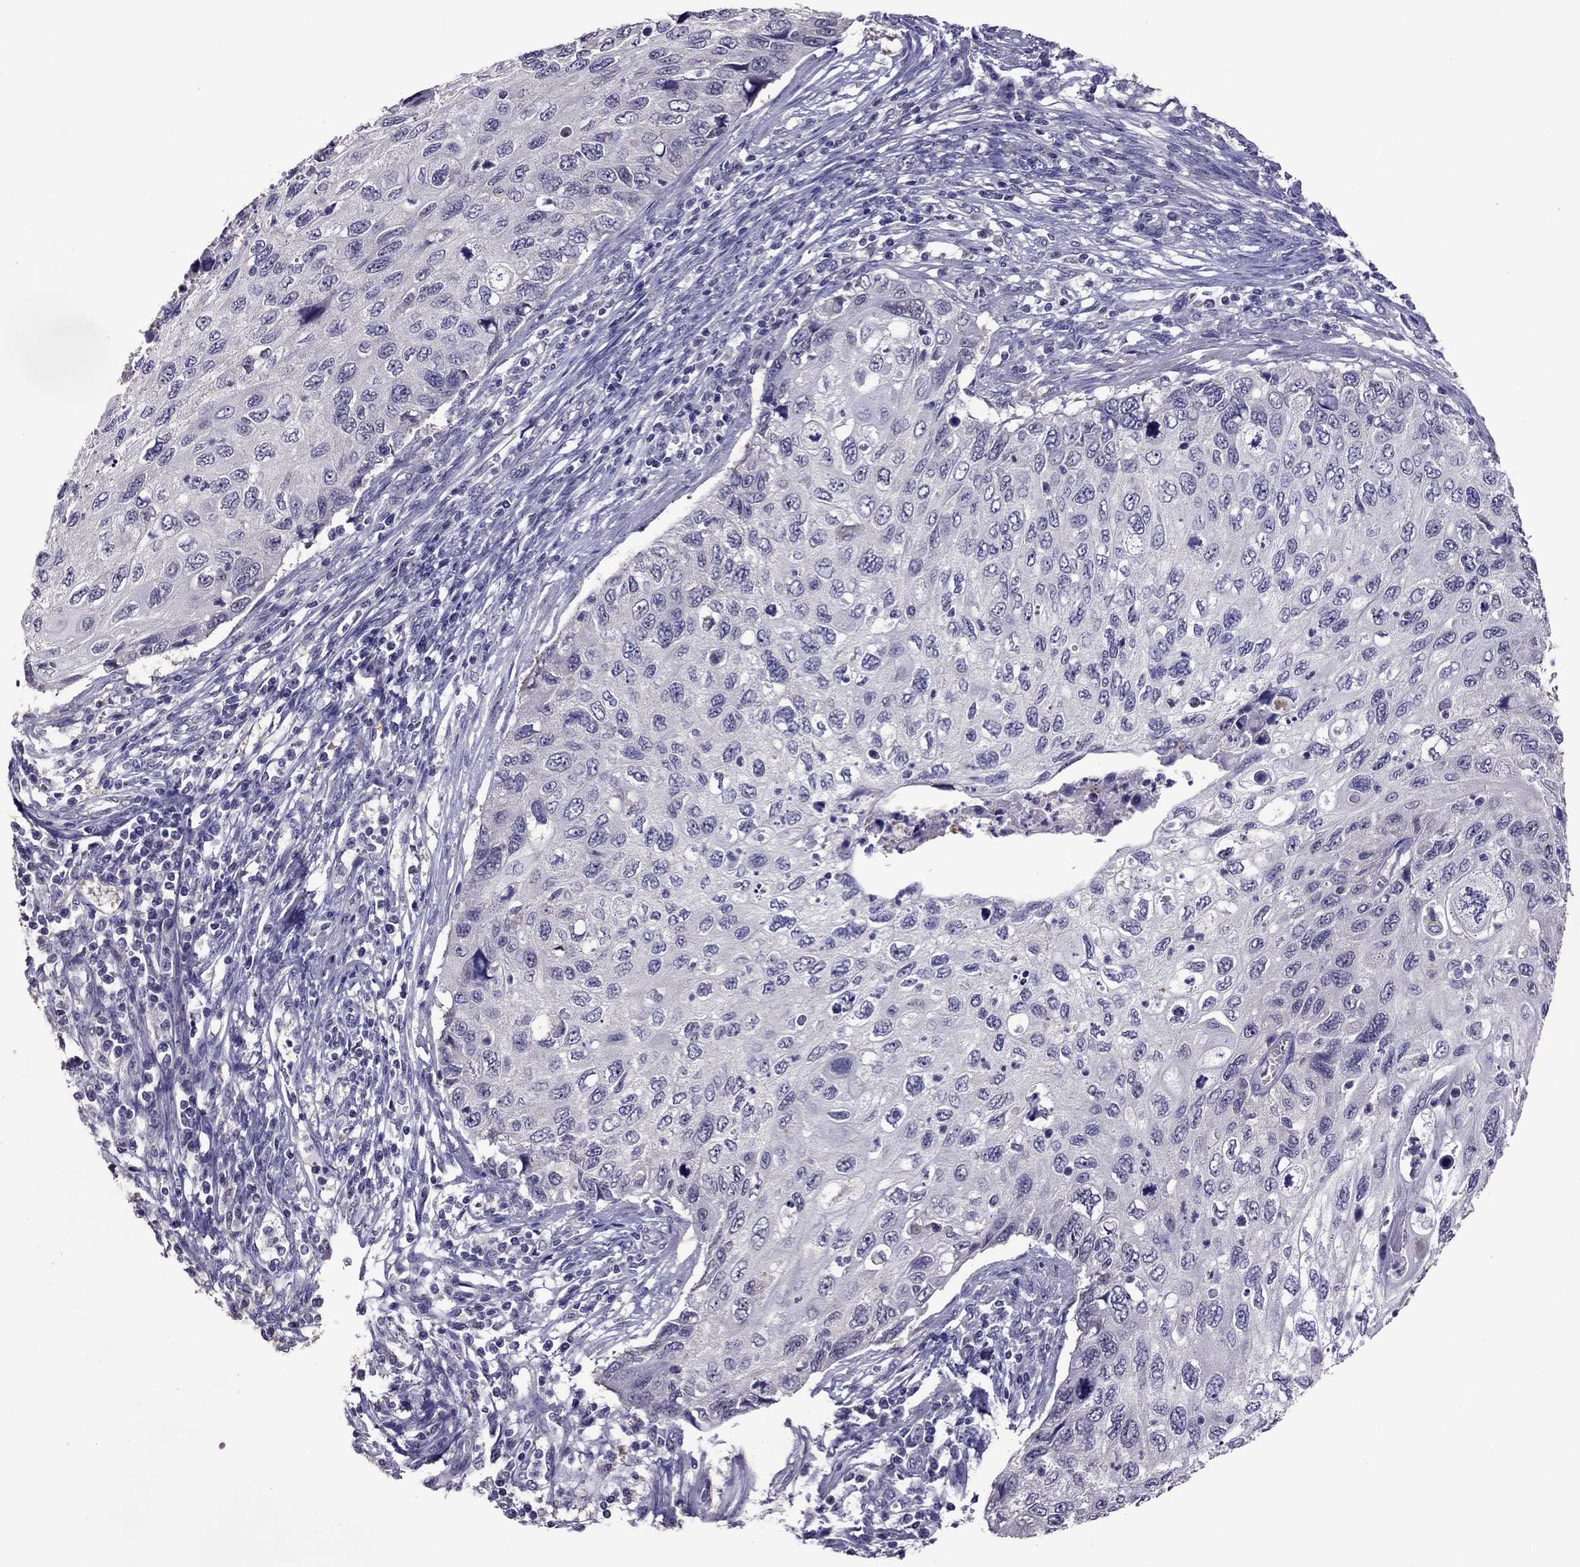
{"staining": {"intensity": "negative", "quantity": "none", "location": "none"}, "tissue": "cervical cancer", "cell_type": "Tumor cells", "image_type": "cancer", "snomed": [{"axis": "morphology", "description": "Squamous cell carcinoma, NOS"}, {"axis": "topography", "description": "Cervix"}], "caption": "DAB immunohistochemical staining of cervical squamous cell carcinoma exhibits no significant positivity in tumor cells.", "gene": "LRRC46", "patient": {"sex": "female", "age": 70}}